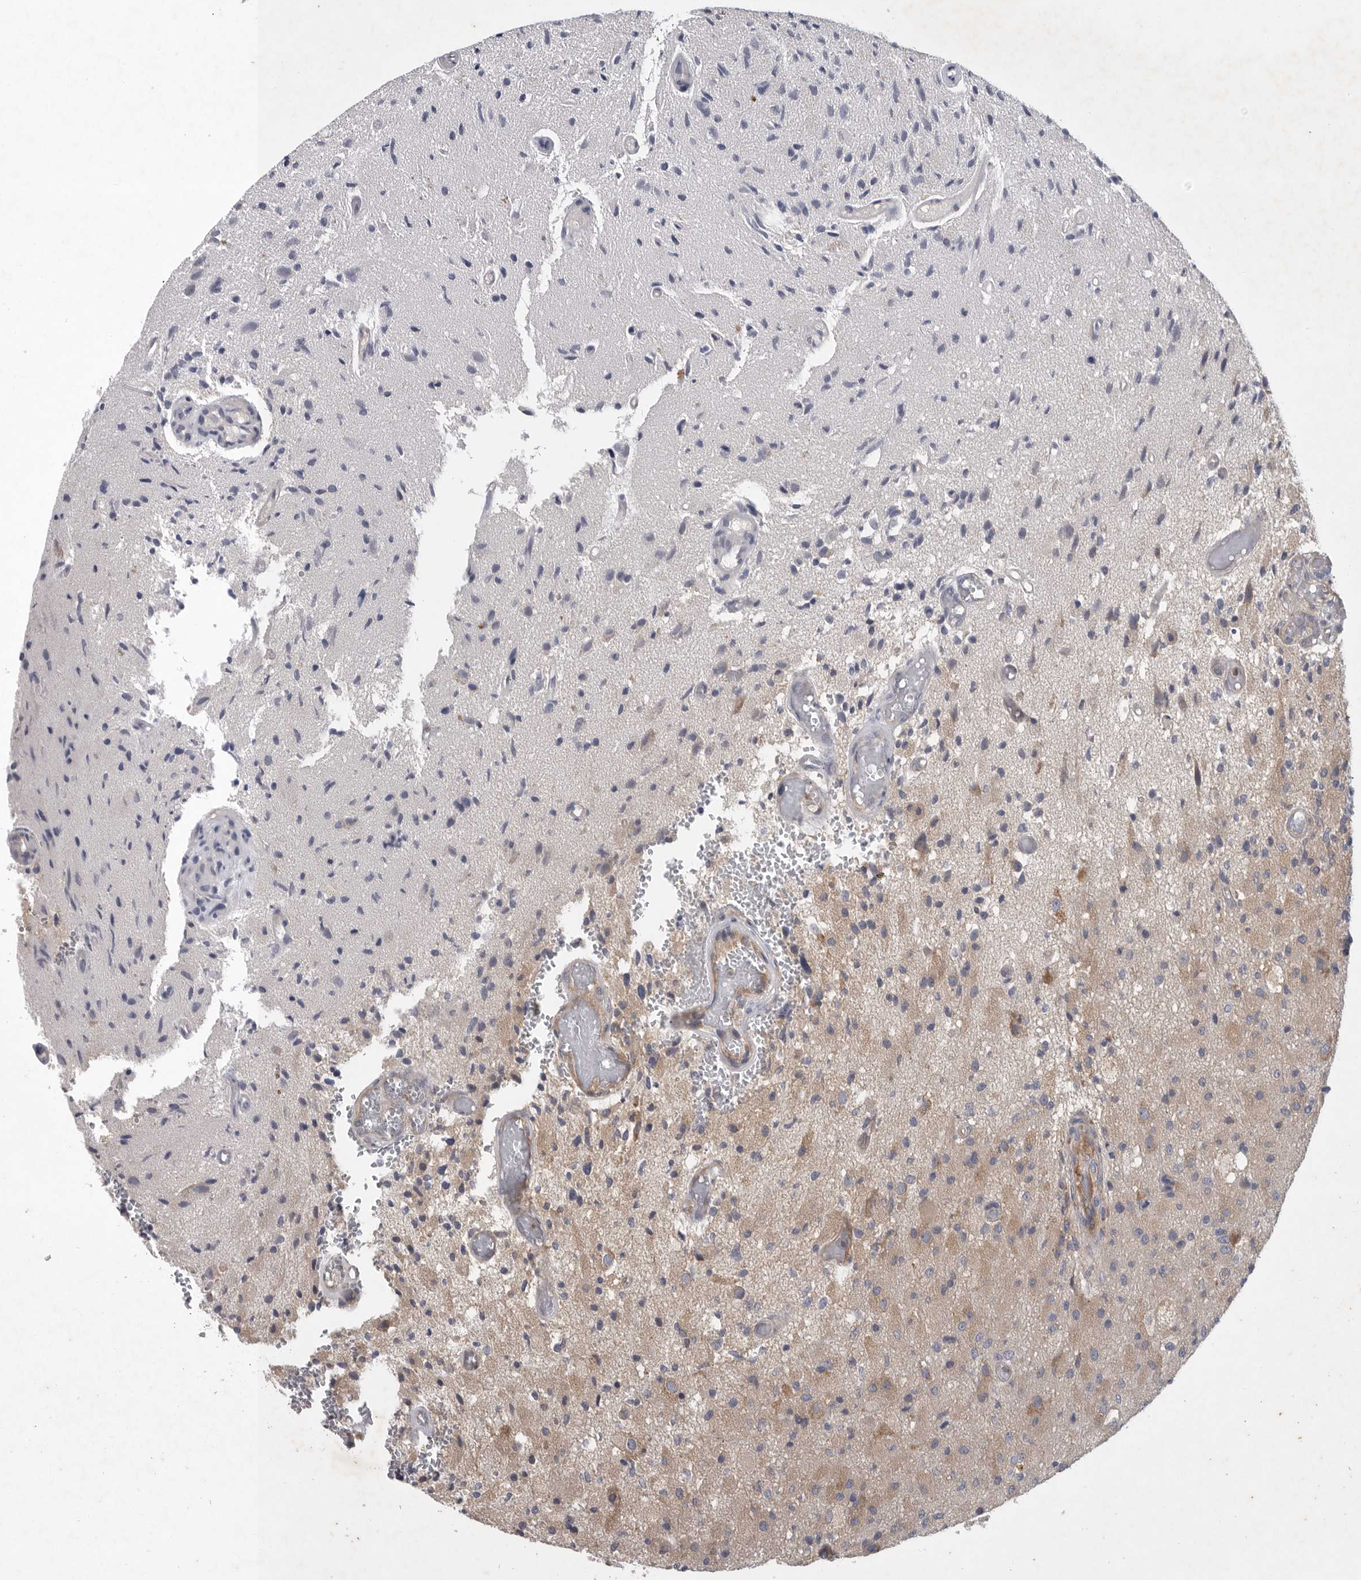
{"staining": {"intensity": "weak", "quantity": "<25%", "location": "cytoplasmic/membranous"}, "tissue": "glioma", "cell_type": "Tumor cells", "image_type": "cancer", "snomed": [{"axis": "morphology", "description": "Normal tissue, NOS"}, {"axis": "morphology", "description": "Glioma, malignant, High grade"}, {"axis": "topography", "description": "Cerebral cortex"}], "caption": "Immunohistochemistry histopathology image of neoplastic tissue: glioma stained with DAB reveals no significant protein positivity in tumor cells. (DAB immunohistochemistry with hematoxylin counter stain).", "gene": "C1orf109", "patient": {"sex": "male", "age": 77}}